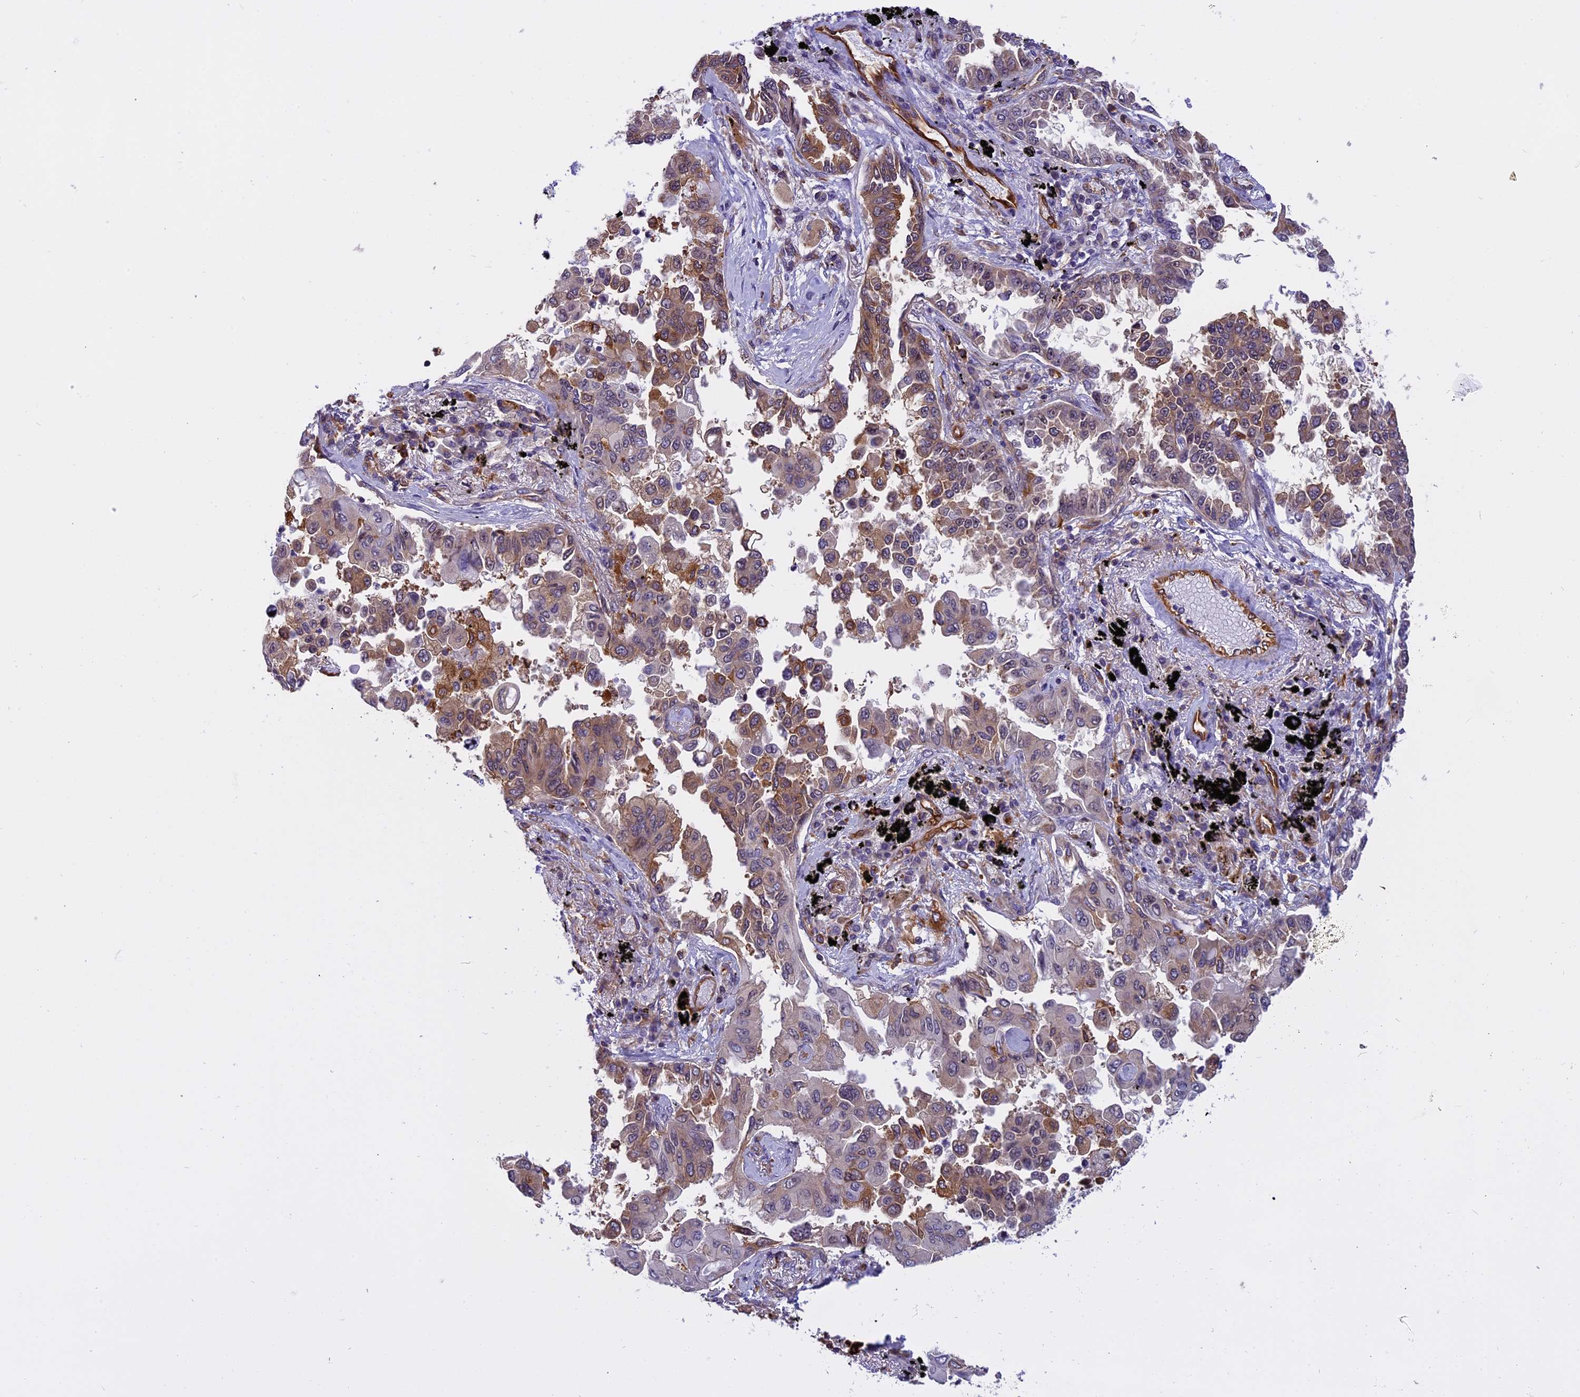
{"staining": {"intensity": "strong", "quantity": "25%-75%", "location": "cytoplasmic/membranous"}, "tissue": "lung cancer", "cell_type": "Tumor cells", "image_type": "cancer", "snomed": [{"axis": "morphology", "description": "Adenocarcinoma, NOS"}, {"axis": "topography", "description": "Lung"}], "caption": "Brown immunohistochemical staining in lung adenocarcinoma displays strong cytoplasmic/membranous positivity in about 25%-75% of tumor cells. (brown staining indicates protein expression, while blue staining denotes nuclei).", "gene": "EHBP1L1", "patient": {"sex": "female", "age": 67}}